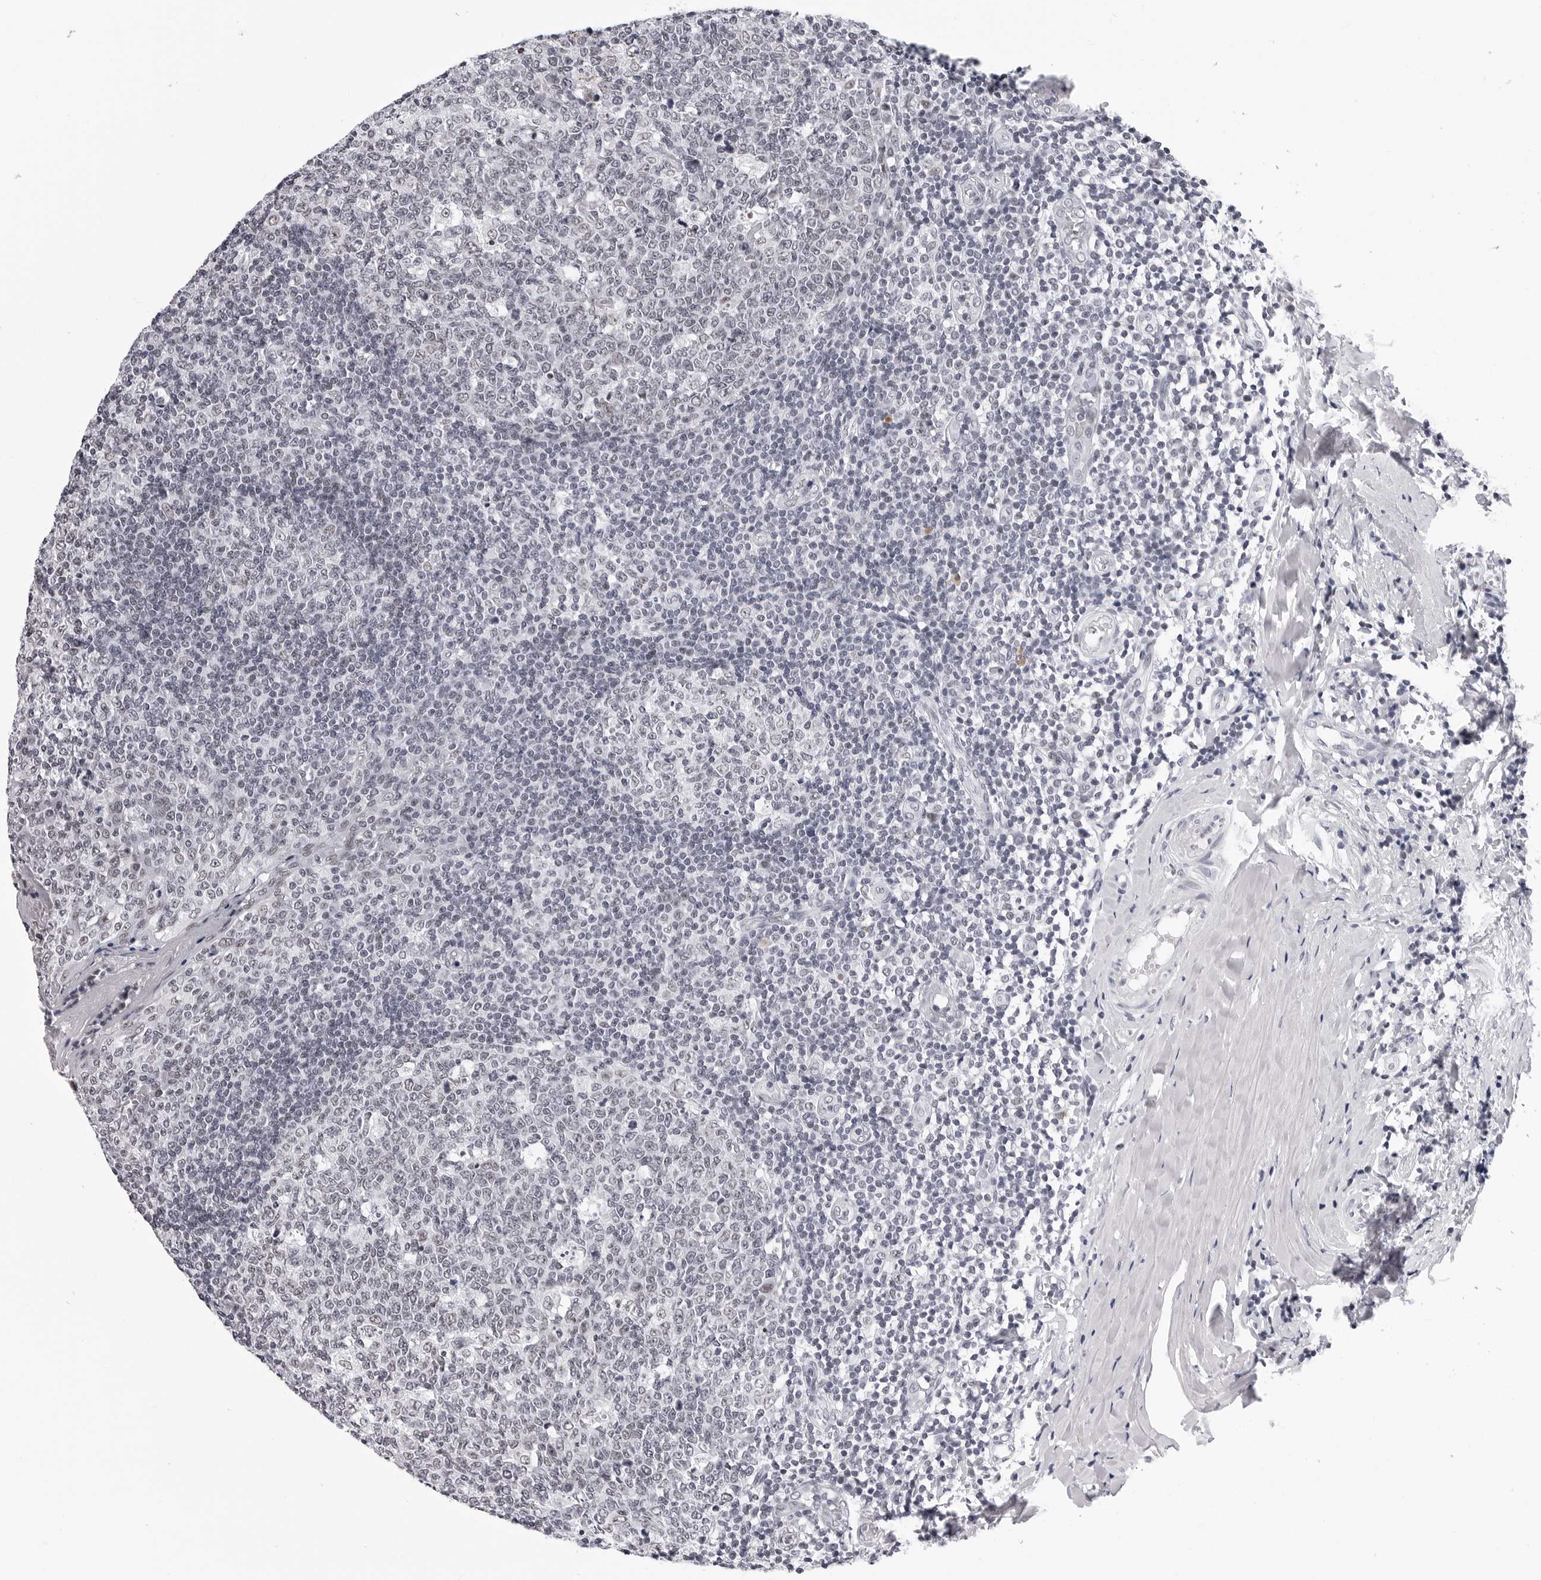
{"staining": {"intensity": "negative", "quantity": "none", "location": "none"}, "tissue": "tonsil", "cell_type": "Germinal center cells", "image_type": "normal", "snomed": [{"axis": "morphology", "description": "Normal tissue, NOS"}, {"axis": "topography", "description": "Tonsil"}], "caption": "High power microscopy histopathology image of an IHC histopathology image of benign tonsil, revealing no significant expression in germinal center cells. (DAB immunohistochemistry with hematoxylin counter stain).", "gene": "SF3B4", "patient": {"sex": "female", "age": 19}}